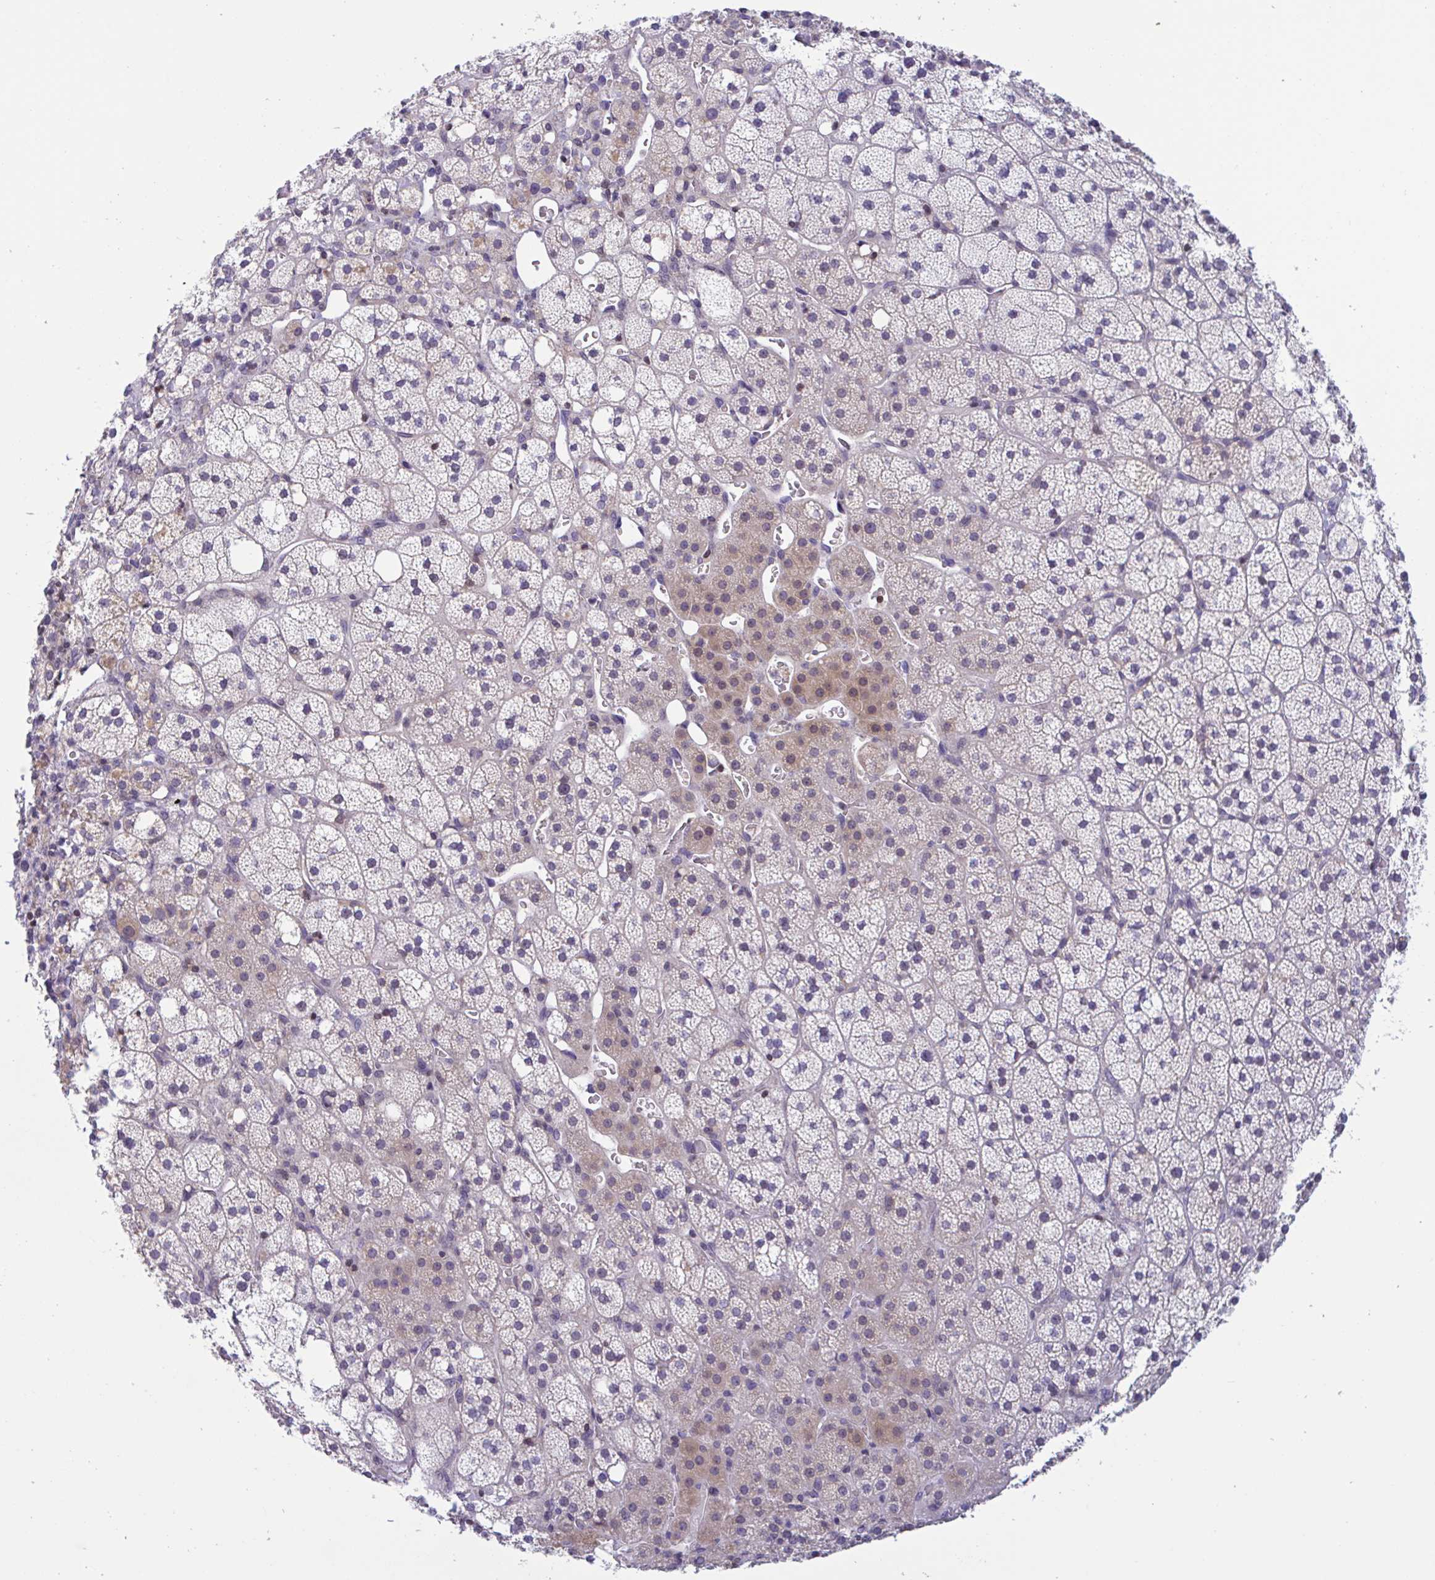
{"staining": {"intensity": "weak", "quantity": "<25%", "location": "cytoplasmic/membranous"}, "tissue": "adrenal gland", "cell_type": "Glandular cells", "image_type": "normal", "snomed": [{"axis": "morphology", "description": "Normal tissue, NOS"}, {"axis": "topography", "description": "Adrenal gland"}], "caption": "Glandular cells show no significant positivity in unremarkable adrenal gland. Nuclei are stained in blue.", "gene": "SNX11", "patient": {"sex": "male", "age": 53}}